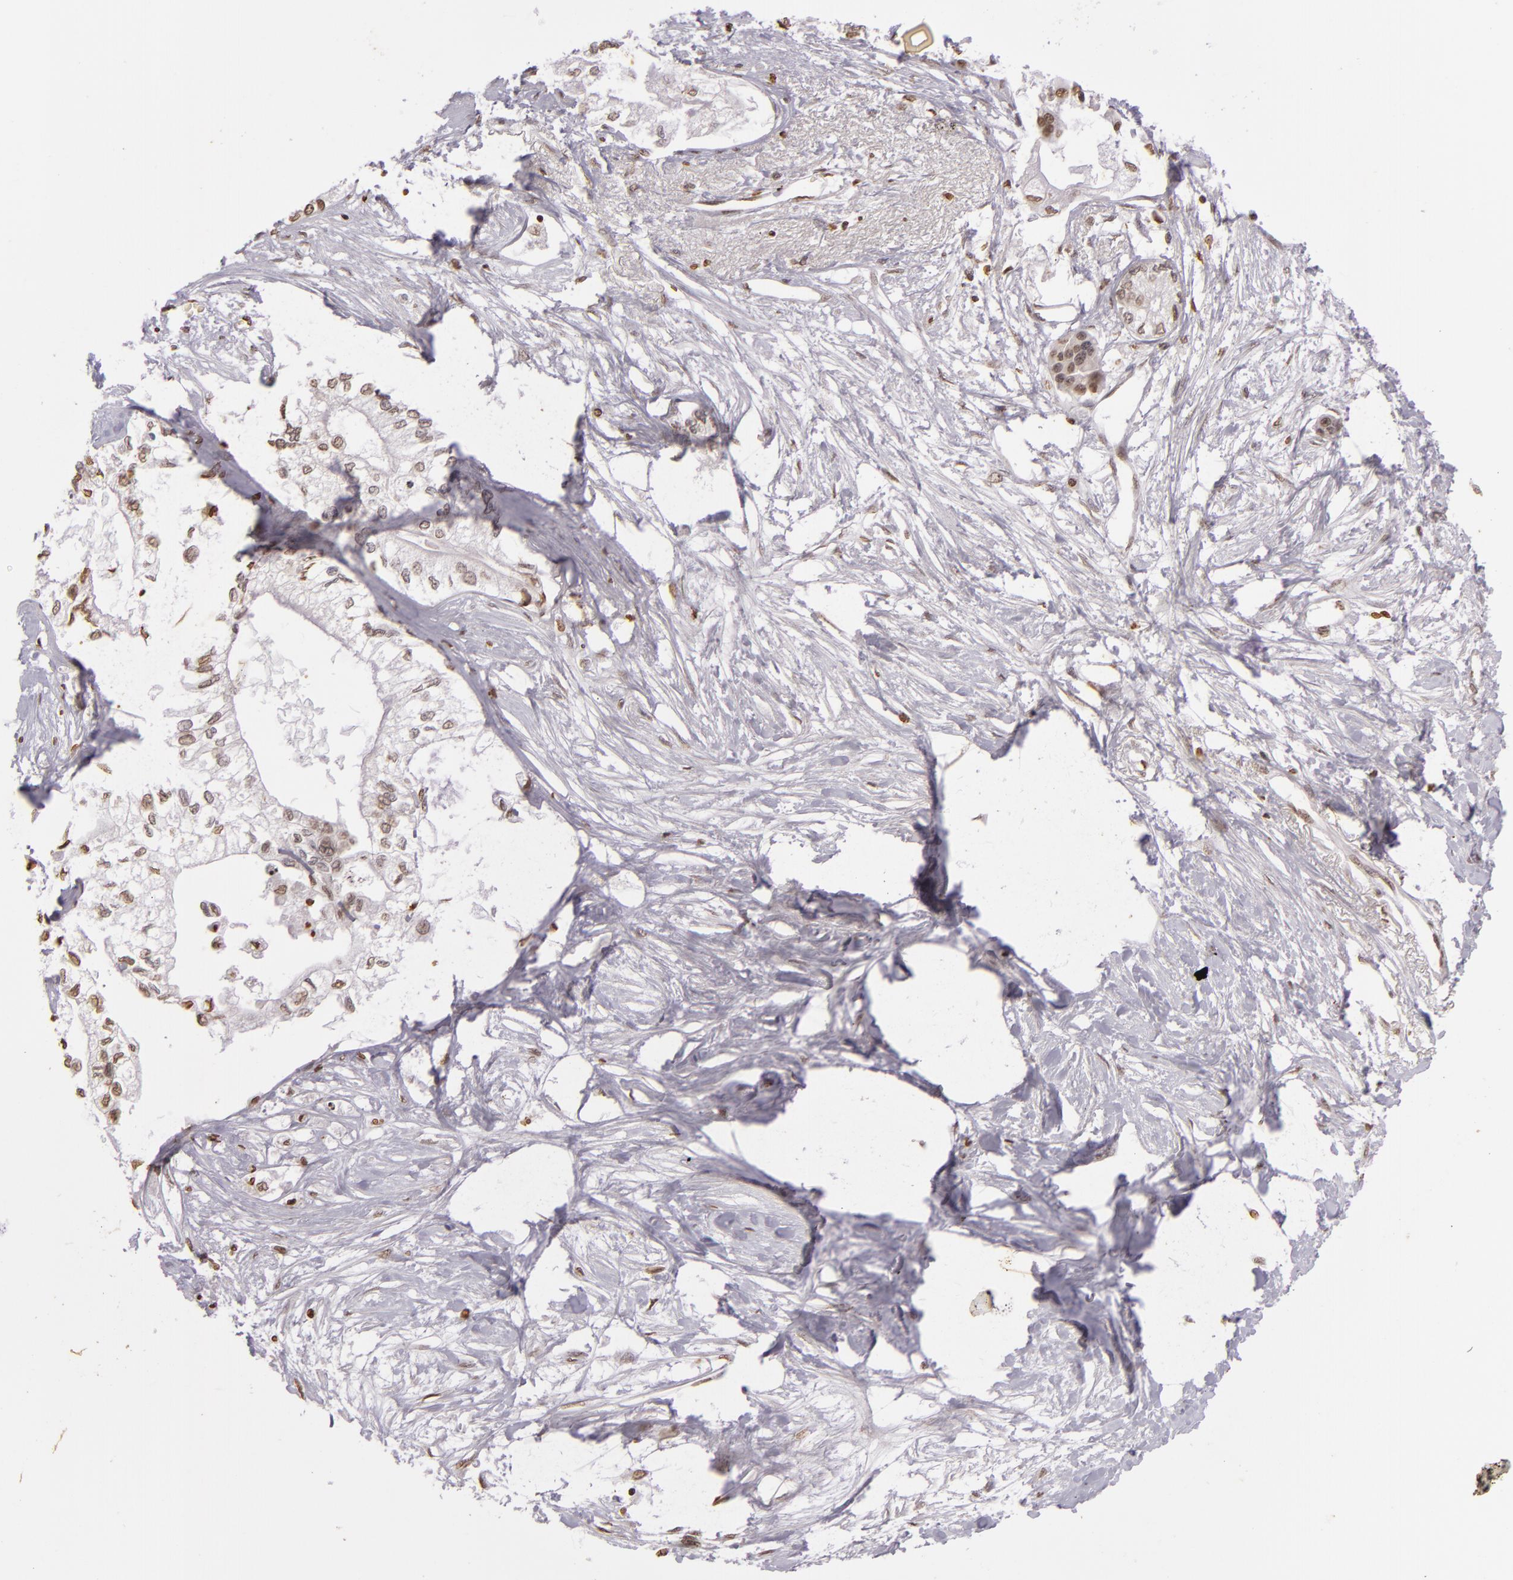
{"staining": {"intensity": "weak", "quantity": ">75%", "location": "nuclear"}, "tissue": "pancreatic cancer", "cell_type": "Tumor cells", "image_type": "cancer", "snomed": [{"axis": "morphology", "description": "Adenocarcinoma, NOS"}, {"axis": "topography", "description": "Pancreas"}], "caption": "Protein analysis of adenocarcinoma (pancreatic) tissue reveals weak nuclear expression in about >75% of tumor cells.", "gene": "THRB", "patient": {"sex": "male", "age": 79}}